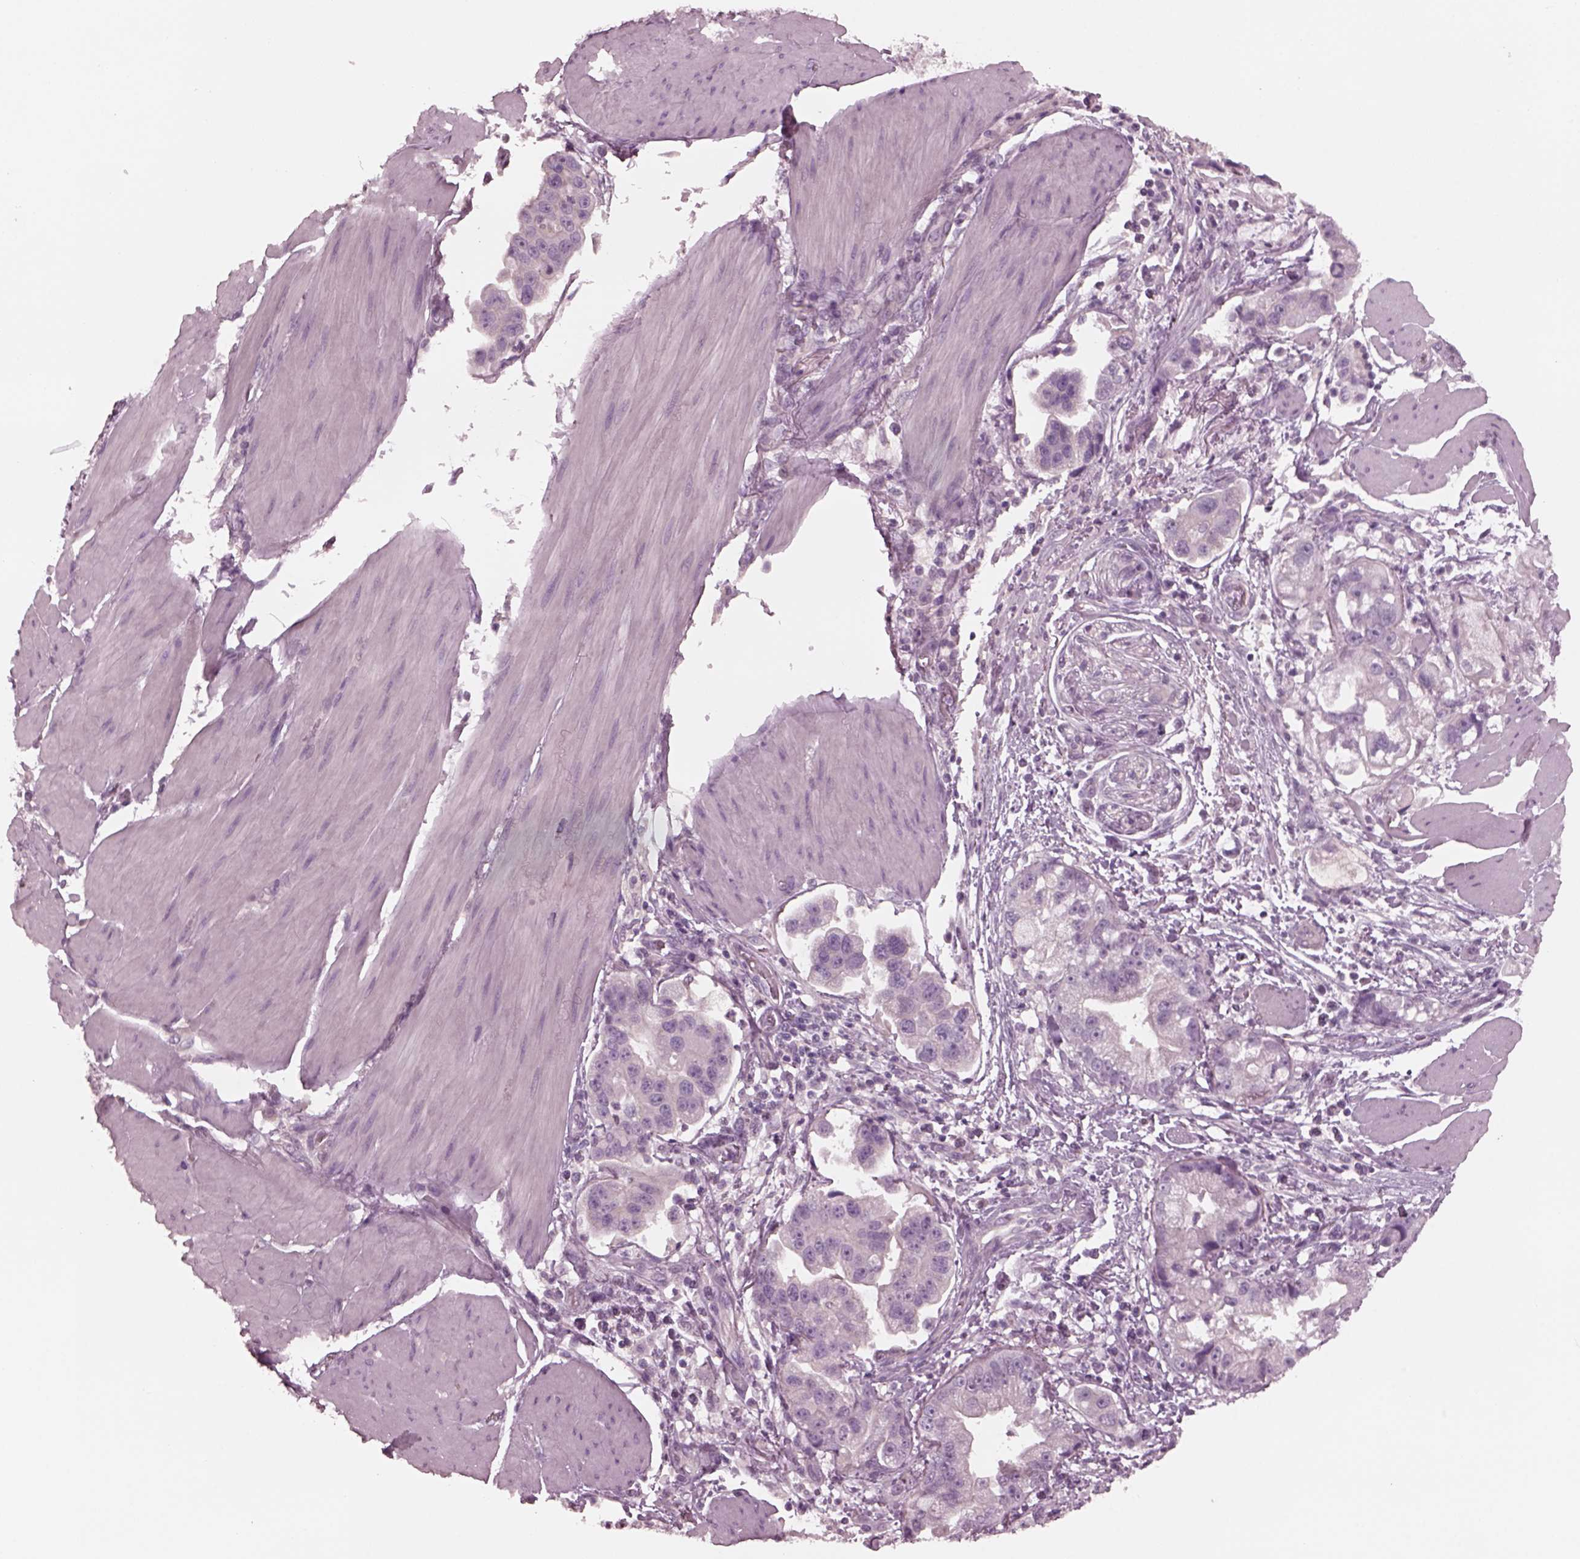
{"staining": {"intensity": "negative", "quantity": "none", "location": "none"}, "tissue": "stomach cancer", "cell_type": "Tumor cells", "image_type": "cancer", "snomed": [{"axis": "morphology", "description": "Adenocarcinoma, NOS"}, {"axis": "topography", "description": "Stomach"}], "caption": "Micrograph shows no significant protein expression in tumor cells of adenocarcinoma (stomach).", "gene": "YY2", "patient": {"sex": "male", "age": 59}}